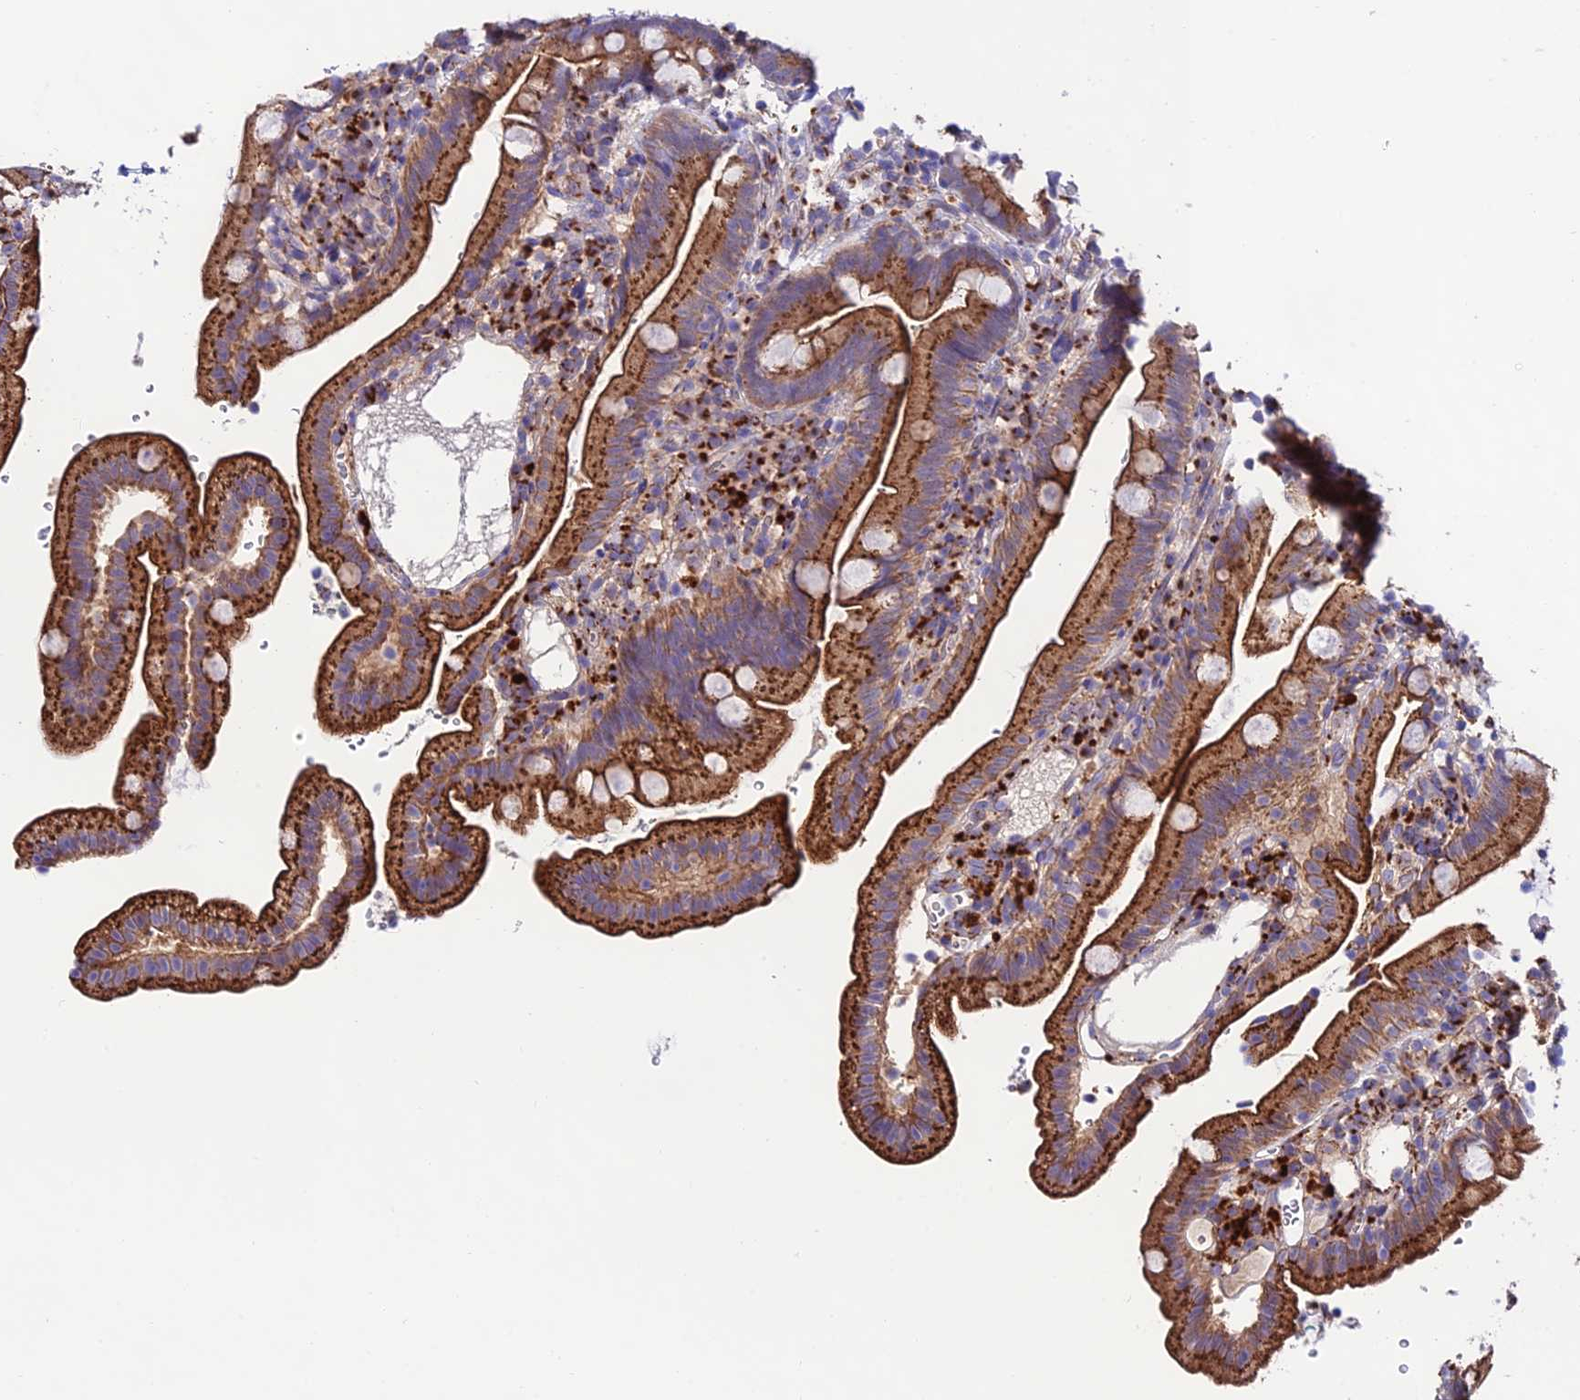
{"staining": {"intensity": "strong", "quantity": ">75%", "location": "cytoplasmic/membranous"}, "tissue": "duodenum", "cell_type": "Glandular cells", "image_type": "normal", "snomed": [{"axis": "morphology", "description": "Normal tissue, NOS"}, {"axis": "topography", "description": "Duodenum"}], "caption": "There is high levels of strong cytoplasmic/membranous positivity in glandular cells of benign duodenum, as demonstrated by immunohistochemical staining (brown color).", "gene": "LACTB2", "patient": {"sex": "female", "age": 67}}